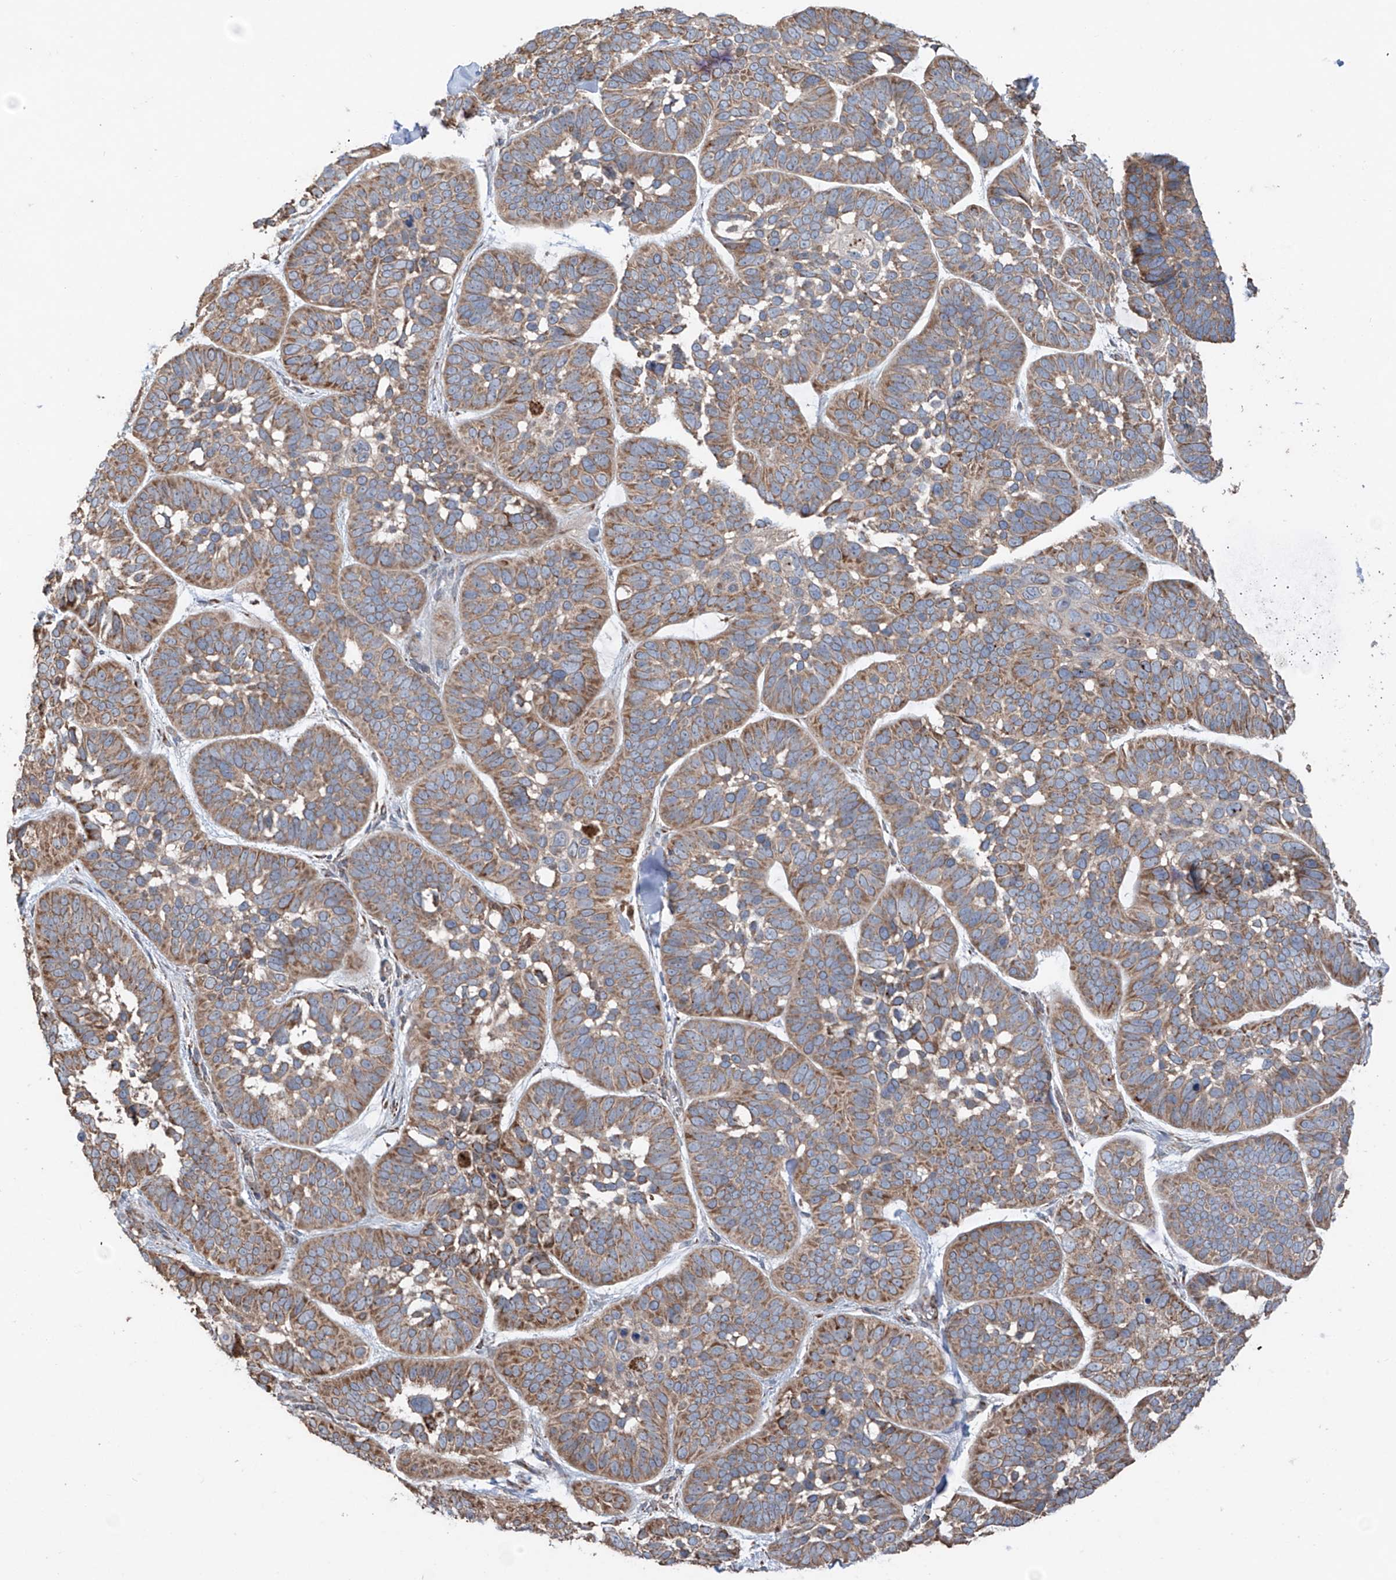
{"staining": {"intensity": "moderate", "quantity": ">75%", "location": "cytoplasmic/membranous"}, "tissue": "skin cancer", "cell_type": "Tumor cells", "image_type": "cancer", "snomed": [{"axis": "morphology", "description": "Basal cell carcinoma"}, {"axis": "topography", "description": "Skin"}], "caption": "A medium amount of moderate cytoplasmic/membranous expression is appreciated in about >75% of tumor cells in skin cancer (basal cell carcinoma) tissue.", "gene": "SAMD3", "patient": {"sex": "male", "age": 62}}